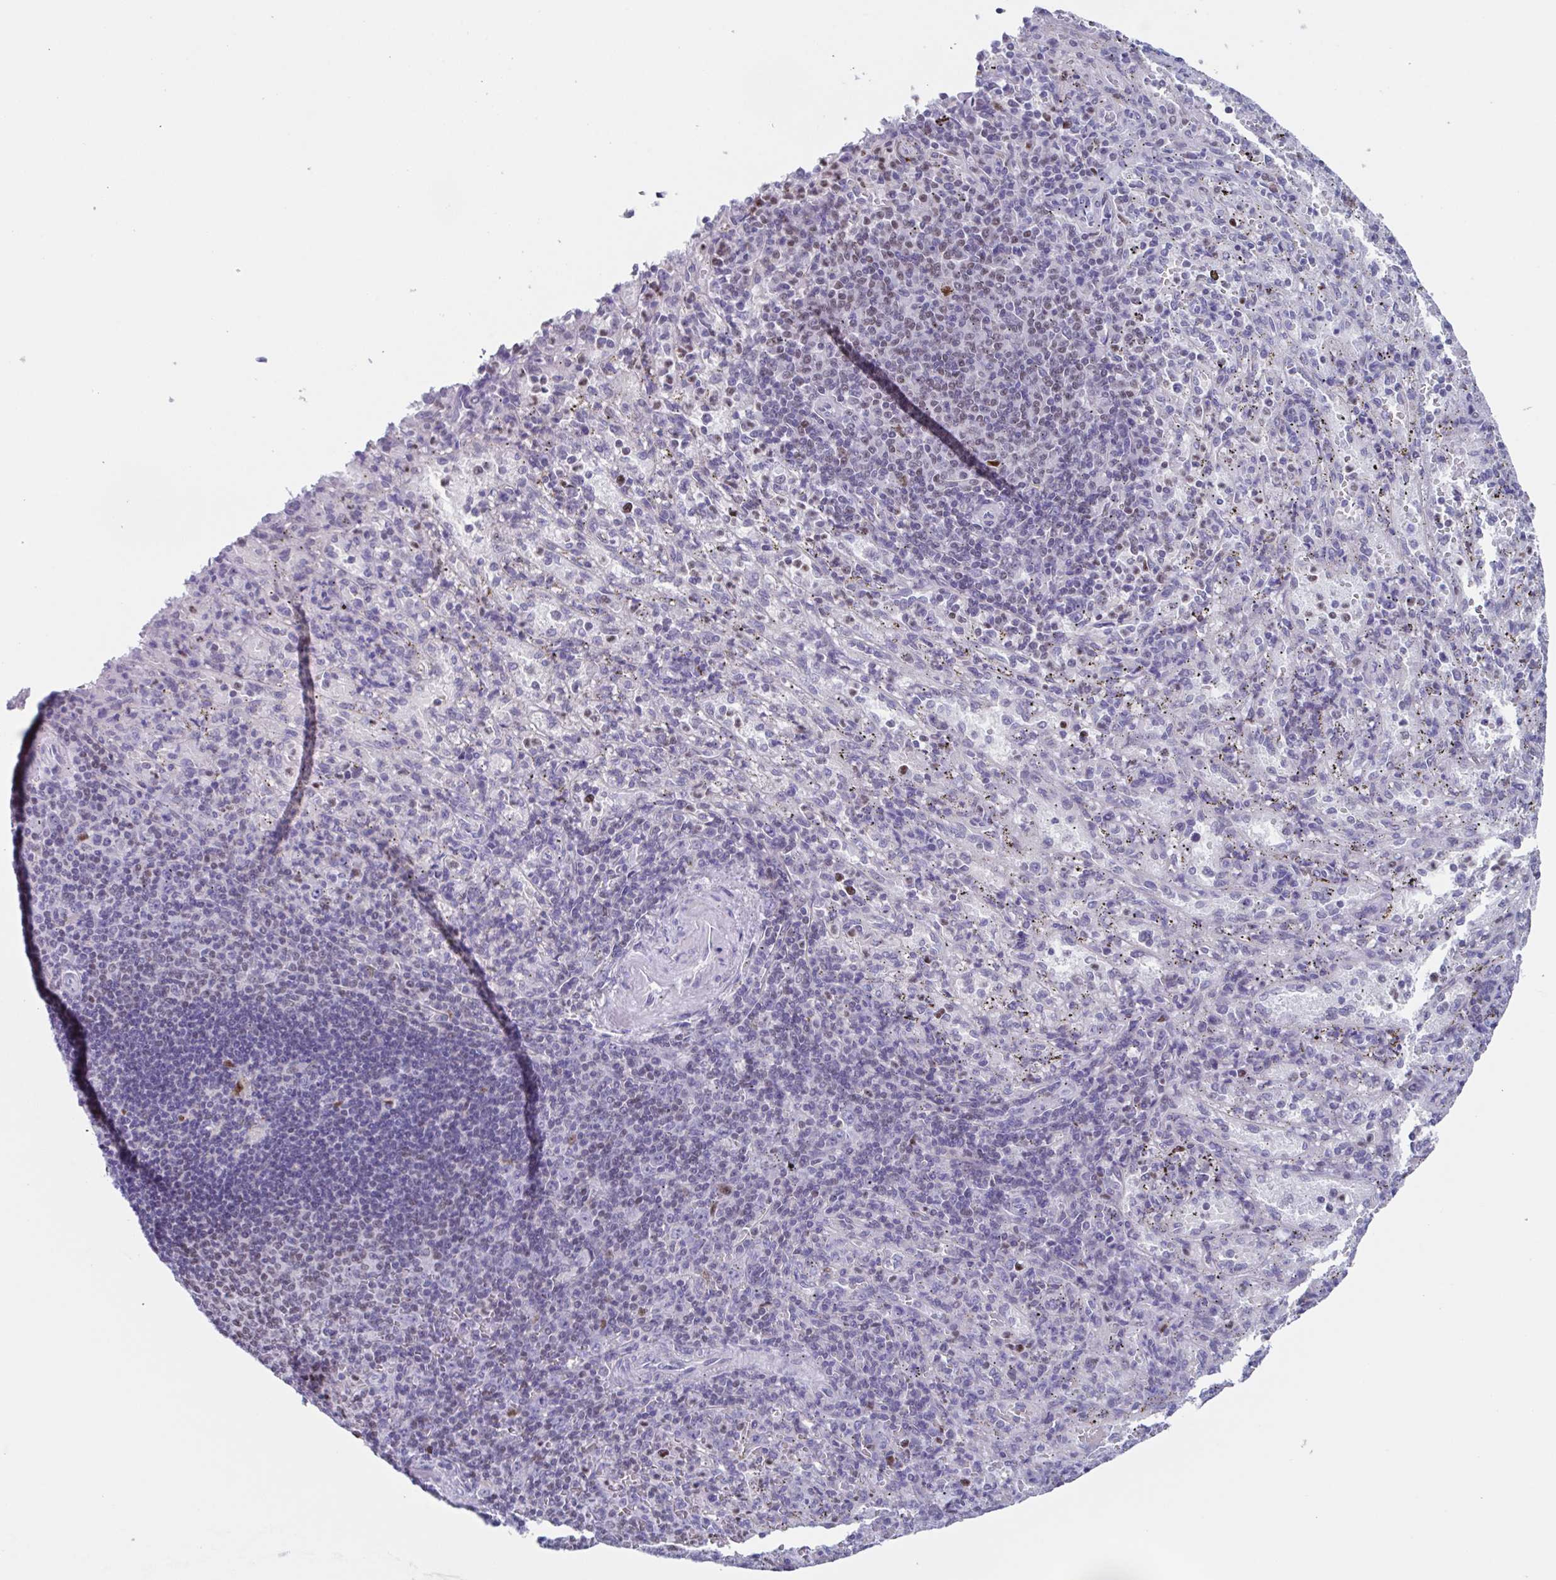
{"staining": {"intensity": "negative", "quantity": "none", "location": "none"}, "tissue": "spleen", "cell_type": "Cells in red pulp", "image_type": "normal", "snomed": [{"axis": "morphology", "description": "Normal tissue, NOS"}, {"axis": "topography", "description": "Spleen"}], "caption": "Immunohistochemical staining of normal human spleen reveals no significant expression in cells in red pulp. (DAB immunohistochemistry (IHC), high magnification).", "gene": "PBOV1", "patient": {"sex": "male", "age": 57}}